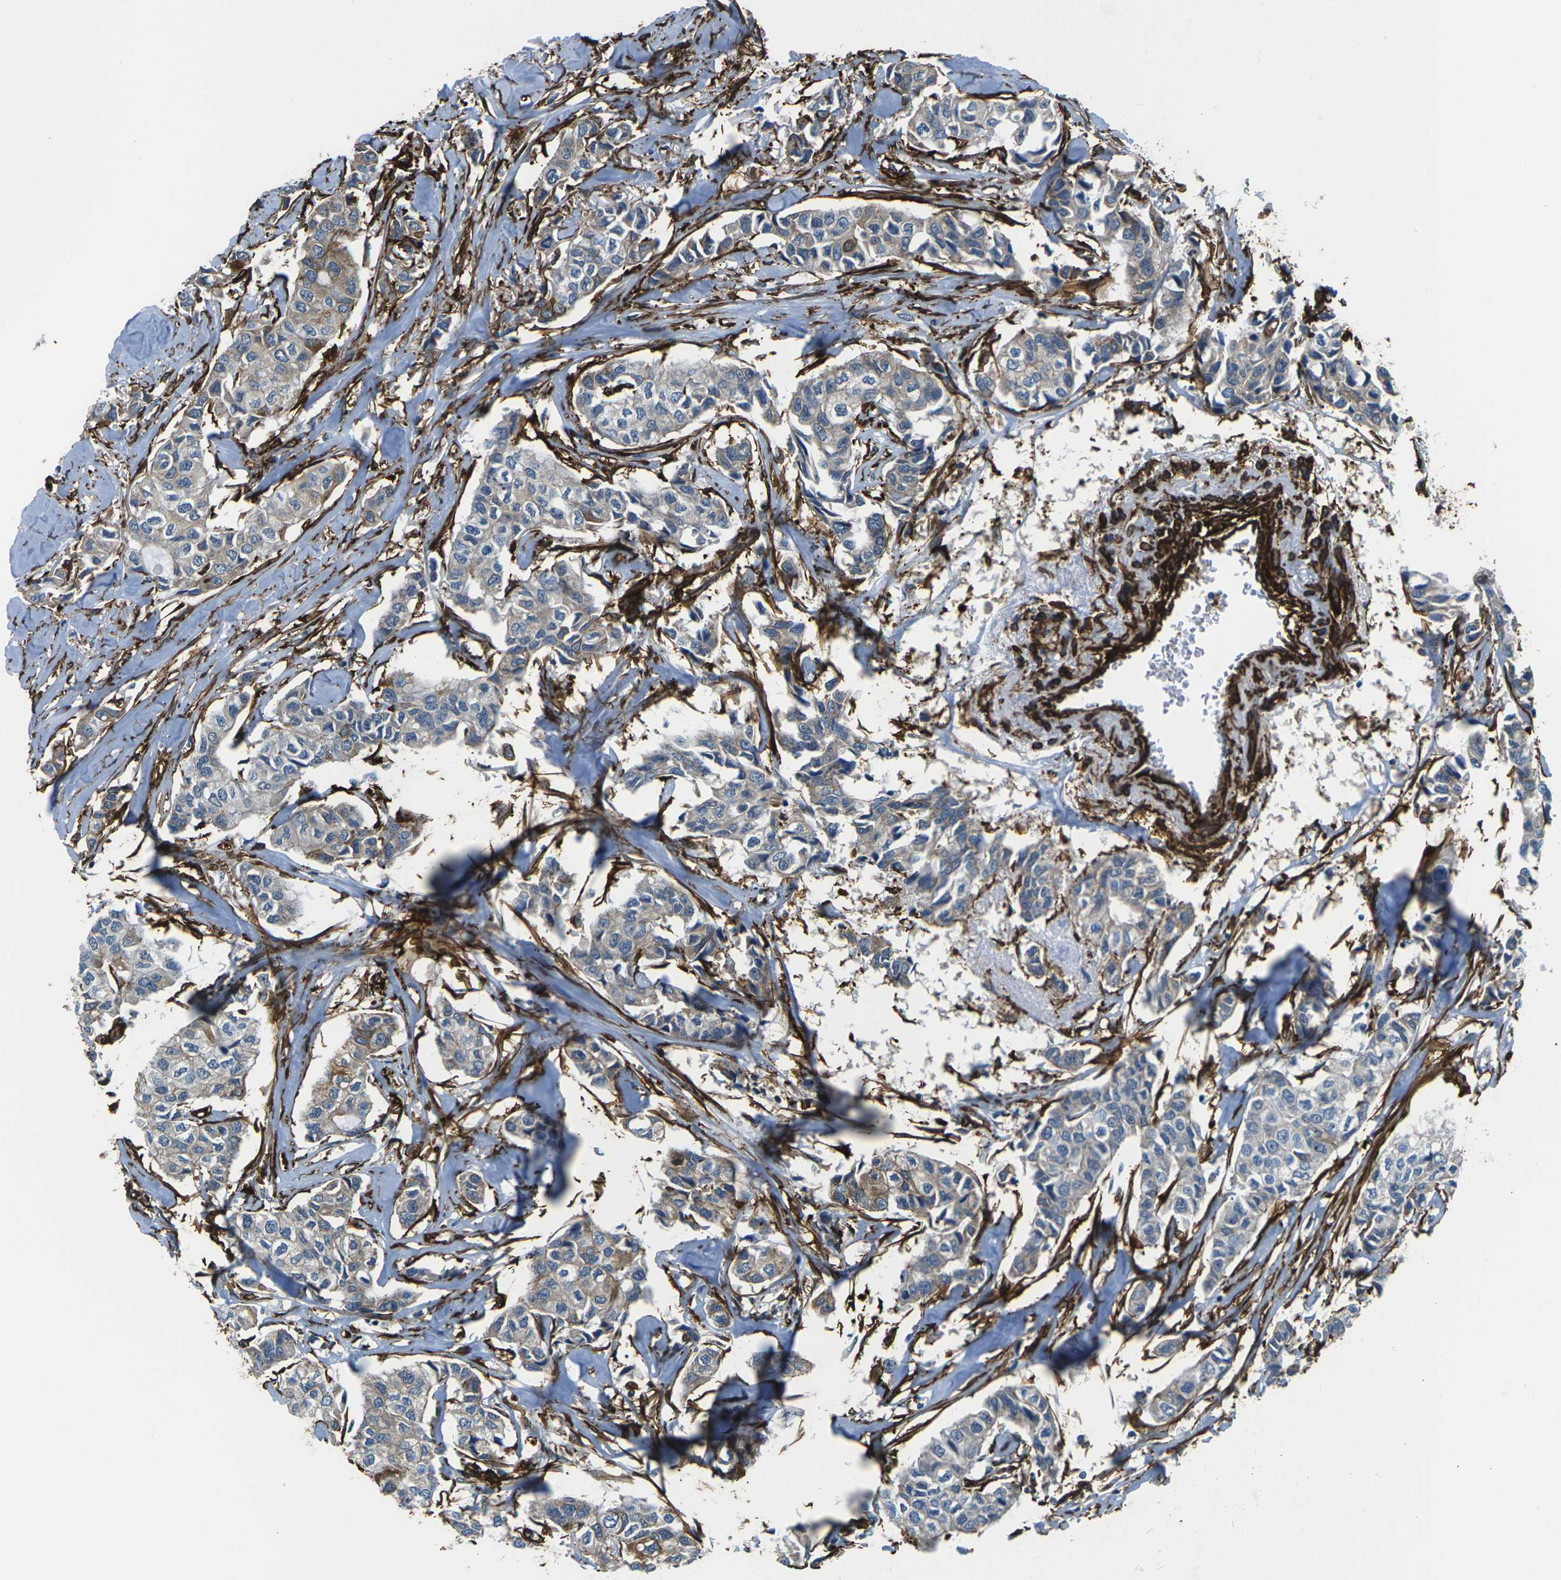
{"staining": {"intensity": "moderate", "quantity": "25%-75%", "location": "cytoplasmic/membranous"}, "tissue": "breast cancer", "cell_type": "Tumor cells", "image_type": "cancer", "snomed": [{"axis": "morphology", "description": "Duct carcinoma"}, {"axis": "topography", "description": "Breast"}], "caption": "About 25%-75% of tumor cells in infiltrating ductal carcinoma (breast) show moderate cytoplasmic/membranous protein expression as visualized by brown immunohistochemical staining.", "gene": "GRAMD1C", "patient": {"sex": "female", "age": 80}}